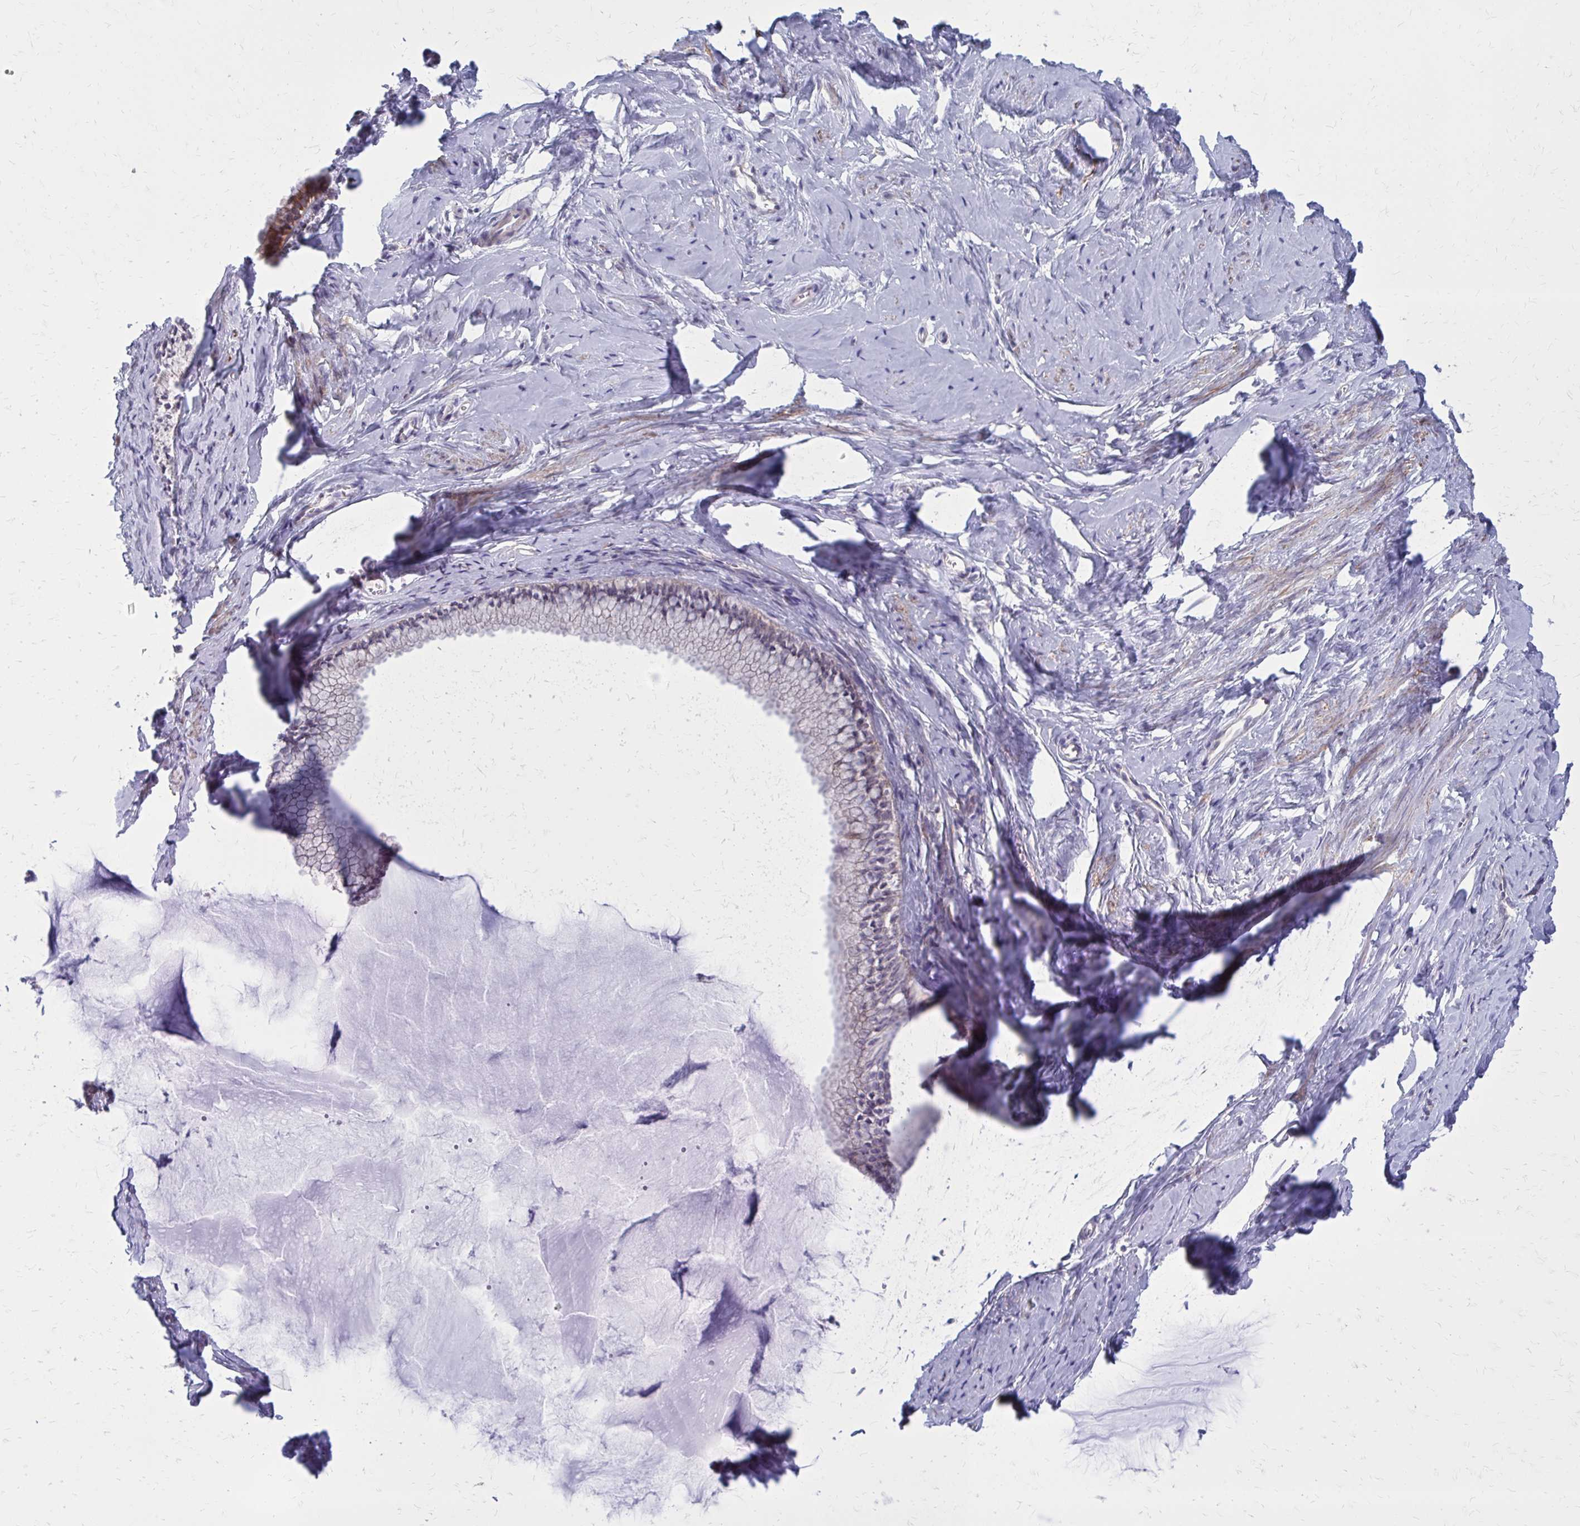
{"staining": {"intensity": "weak", "quantity": "<25%", "location": "cytoplasmic/membranous"}, "tissue": "cervix", "cell_type": "Glandular cells", "image_type": "normal", "snomed": [{"axis": "morphology", "description": "Normal tissue, NOS"}, {"axis": "topography", "description": "Cervix"}], "caption": "The image displays no staining of glandular cells in unremarkable cervix. (DAB immunohistochemistry (IHC), high magnification).", "gene": "GIGYF2", "patient": {"sex": "female", "age": 40}}